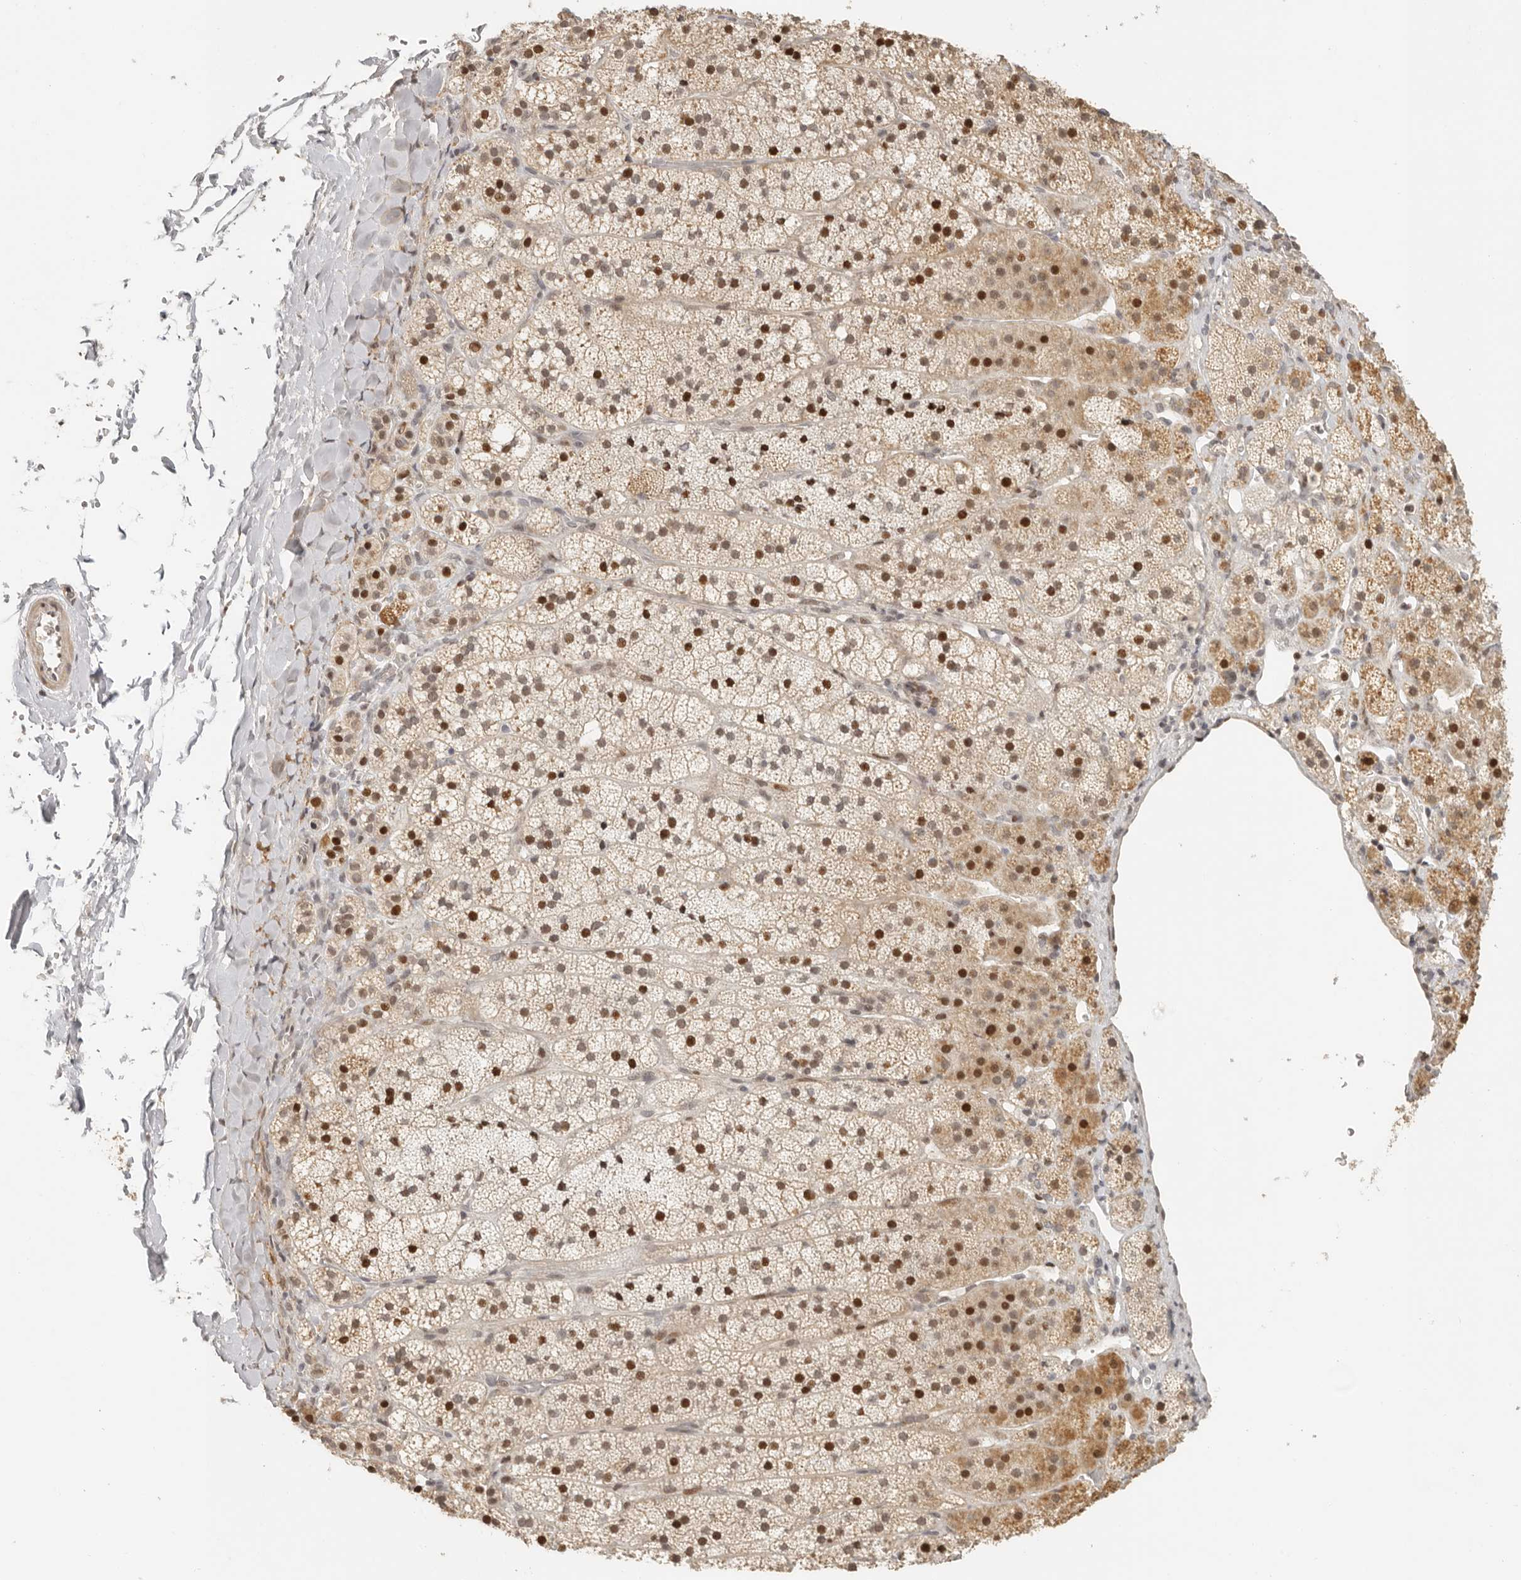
{"staining": {"intensity": "strong", "quantity": "25%-75%", "location": "nuclear"}, "tissue": "adrenal gland", "cell_type": "Glandular cells", "image_type": "normal", "snomed": [{"axis": "morphology", "description": "Normal tissue, NOS"}, {"axis": "topography", "description": "Adrenal gland"}], "caption": "Immunohistochemical staining of benign human adrenal gland shows high levels of strong nuclear expression in about 25%-75% of glandular cells.", "gene": "GPBP1L1", "patient": {"sex": "female", "age": 44}}